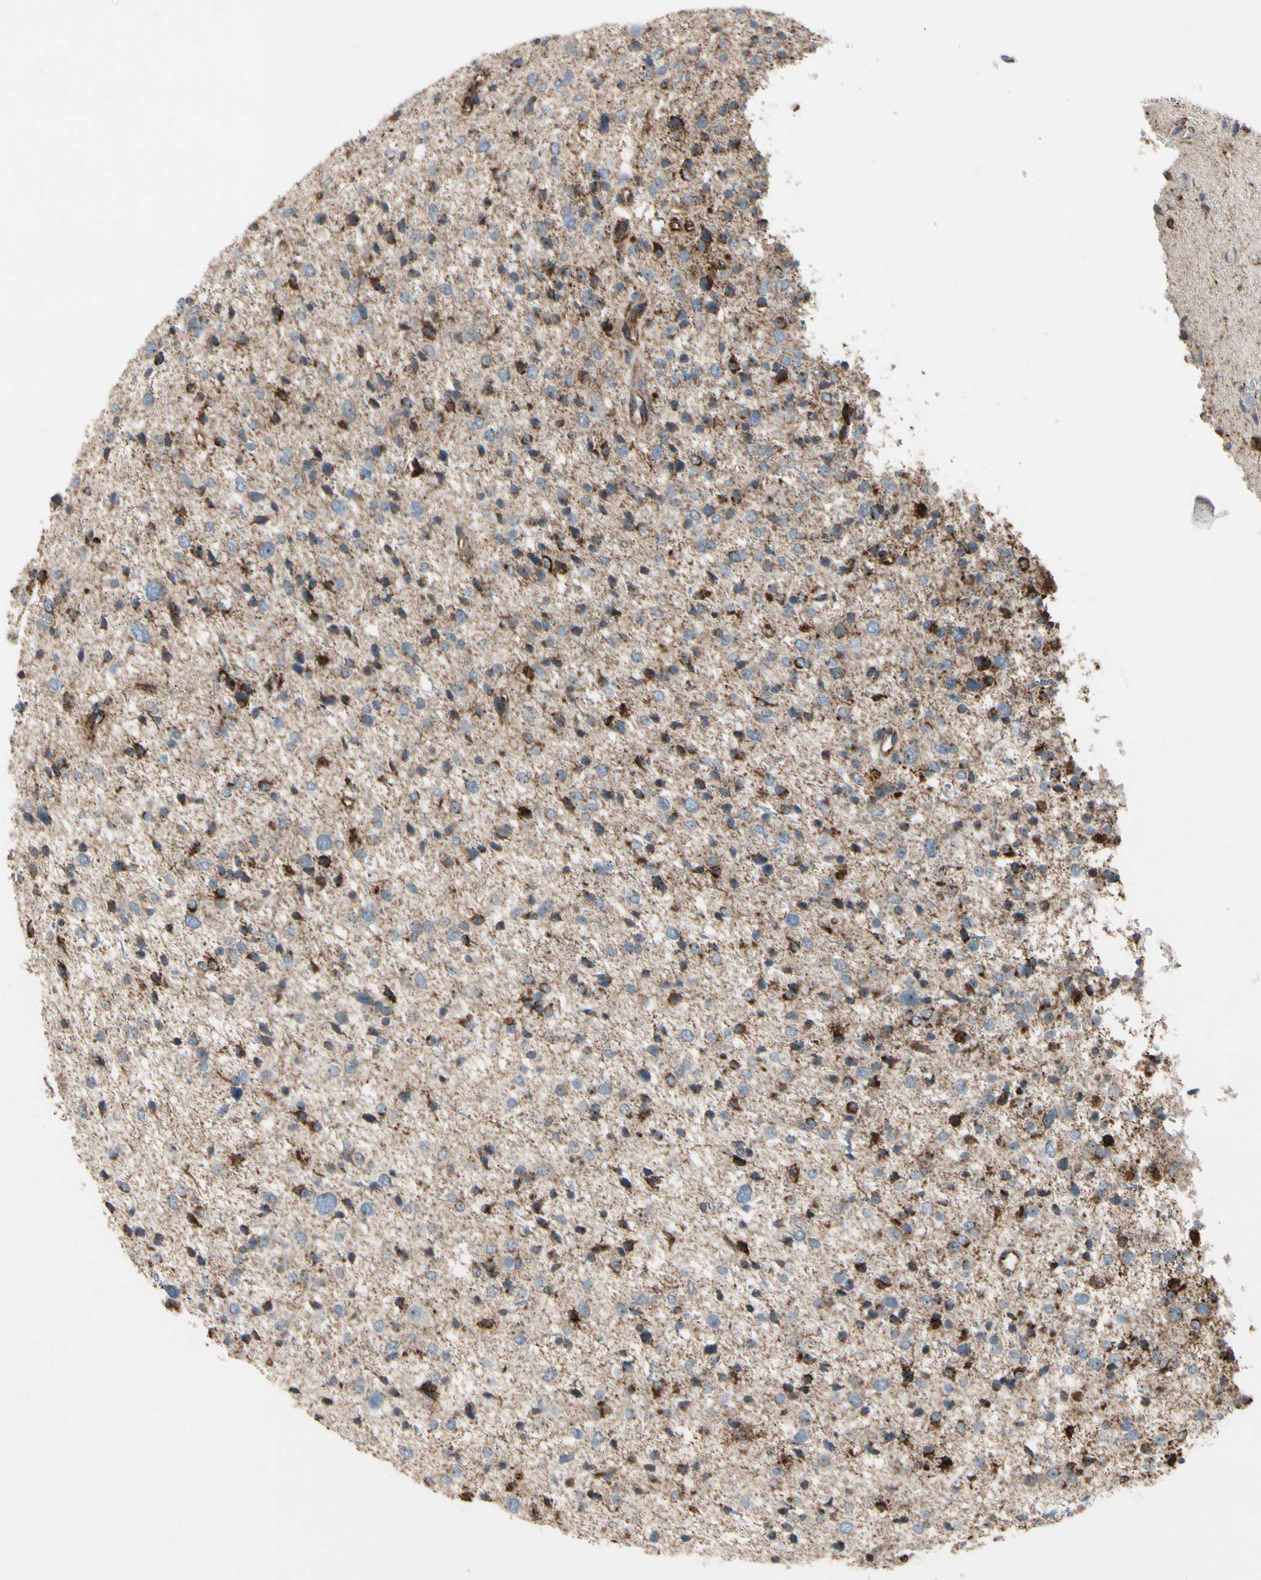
{"staining": {"intensity": "moderate", "quantity": ">75%", "location": "cytoplasmic/membranous"}, "tissue": "glioma", "cell_type": "Tumor cells", "image_type": "cancer", "snomed": [{"axis": "morphology", "description": "Glioma, malignant, Low grade"}, {"axis": "topography", "description": "Brain"}], "caption": "A photomicrograph showing moderate cytoplasmic/membranous positivity in approximately >75% of tumor cells in malignant glioma (low-grade), as visualized by brown immunohistochemical staining.", "gene": "CPT1A", "patient": {"sex": "female", "age": 37}}